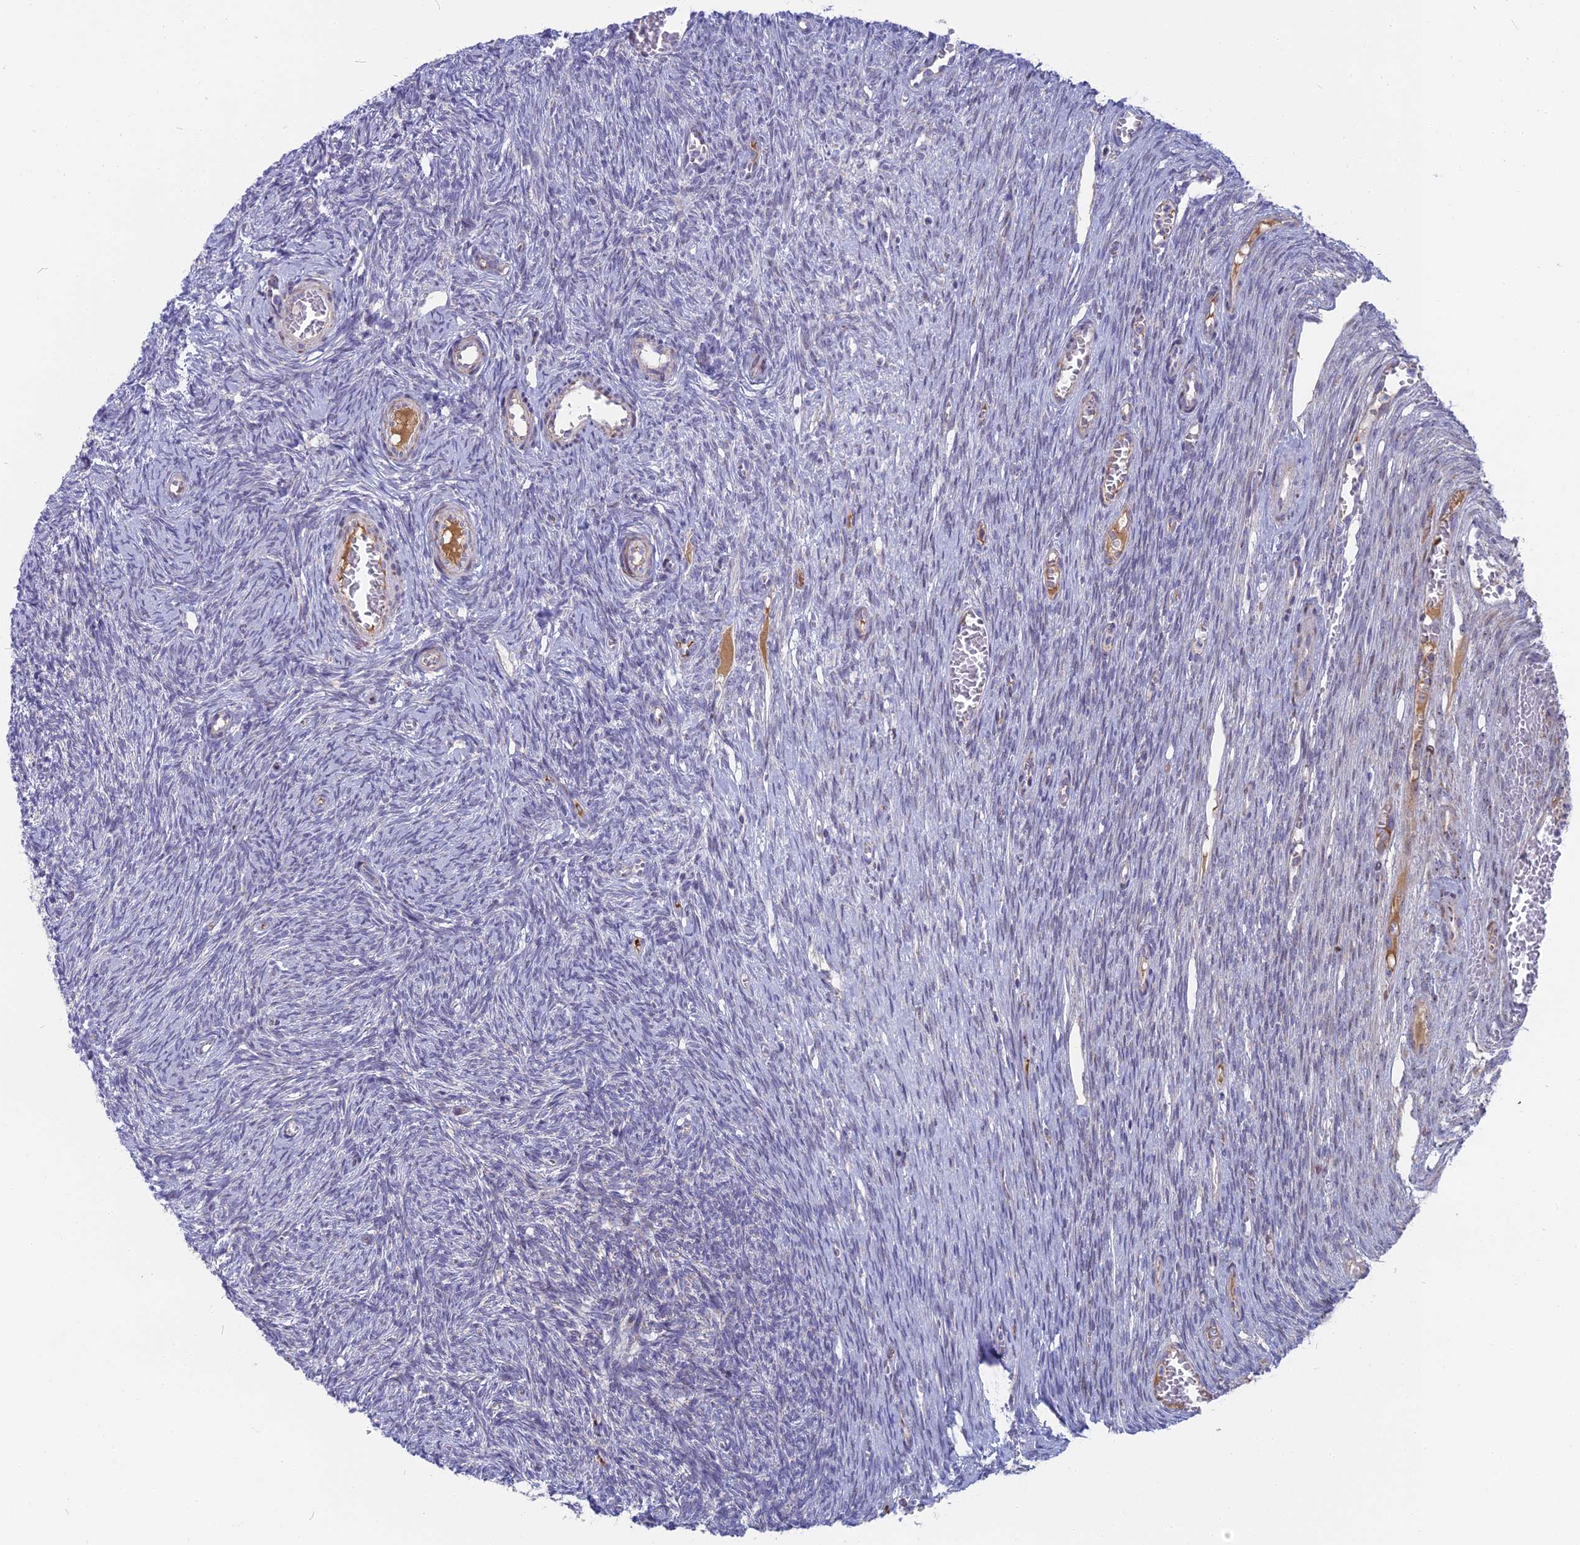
{"staining": {"intensity": "negative", "quantity": "none", "location": "none"}, "tissue": "ovary", "cell_type": "Ovarian stroma cells", "image_type": "normal", "snomed": [{"axis": "morphology", "description": "Normal tissue, NOS"}, {"axis": "topography", "description": "Ovary"}], "caption": "Ovarian stroma cells show no significant positivity in normal ovary. Brightfield microscopy of immunohistochemistry (IHC) stained with DAB (brown) and hematoxylin (blue), captured at high magnification.", "gene": "DTWD1", "patient": {"sex": "female", "age": 44}}